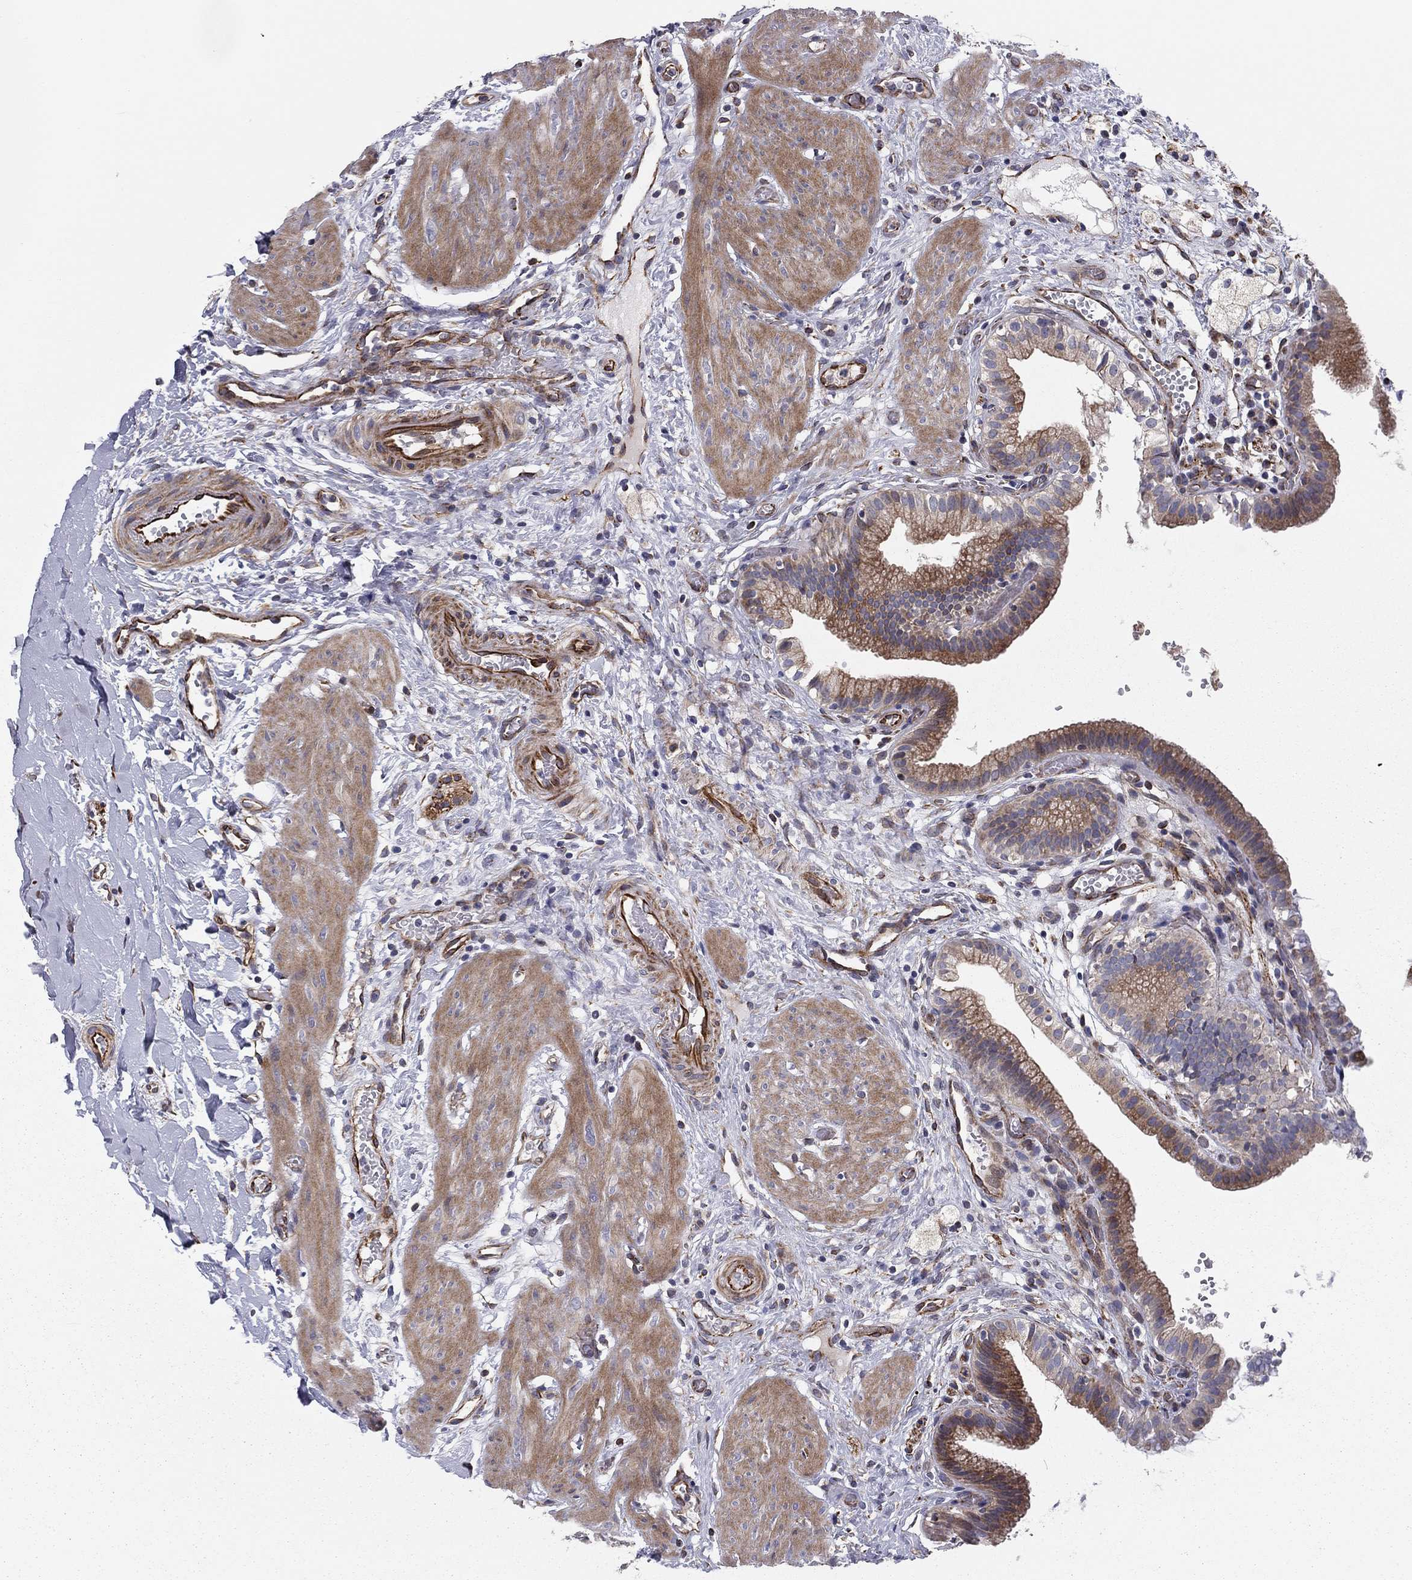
{"staining": {"intensity": "moderate", "quantity": "25%-75%", "location": "cytoplasmic/membranous"}, "tissue": "gallbladder", "cell_type": "Glandular cells", "image_type": "normal", "snomed": [{"axis": "morphology", "description": "Normal tissue, NOS"}, {"axis": "topography", "description": "Gallbladder"}], "caption": "Immunohistochemical staining of benign human gallbladder displays 25%-75% levels of moderate cytoplasmic/membranous protein staining in about 25%-75% of glandular cells. The staining was performed using DAB (3,3'-diaminobenzidine), with brown indicating positive protein expression. Nuclei are stained blue with hematoxylin.", "gene": "CLSTN1", "patient": {"sex": "female", "age": 24}}